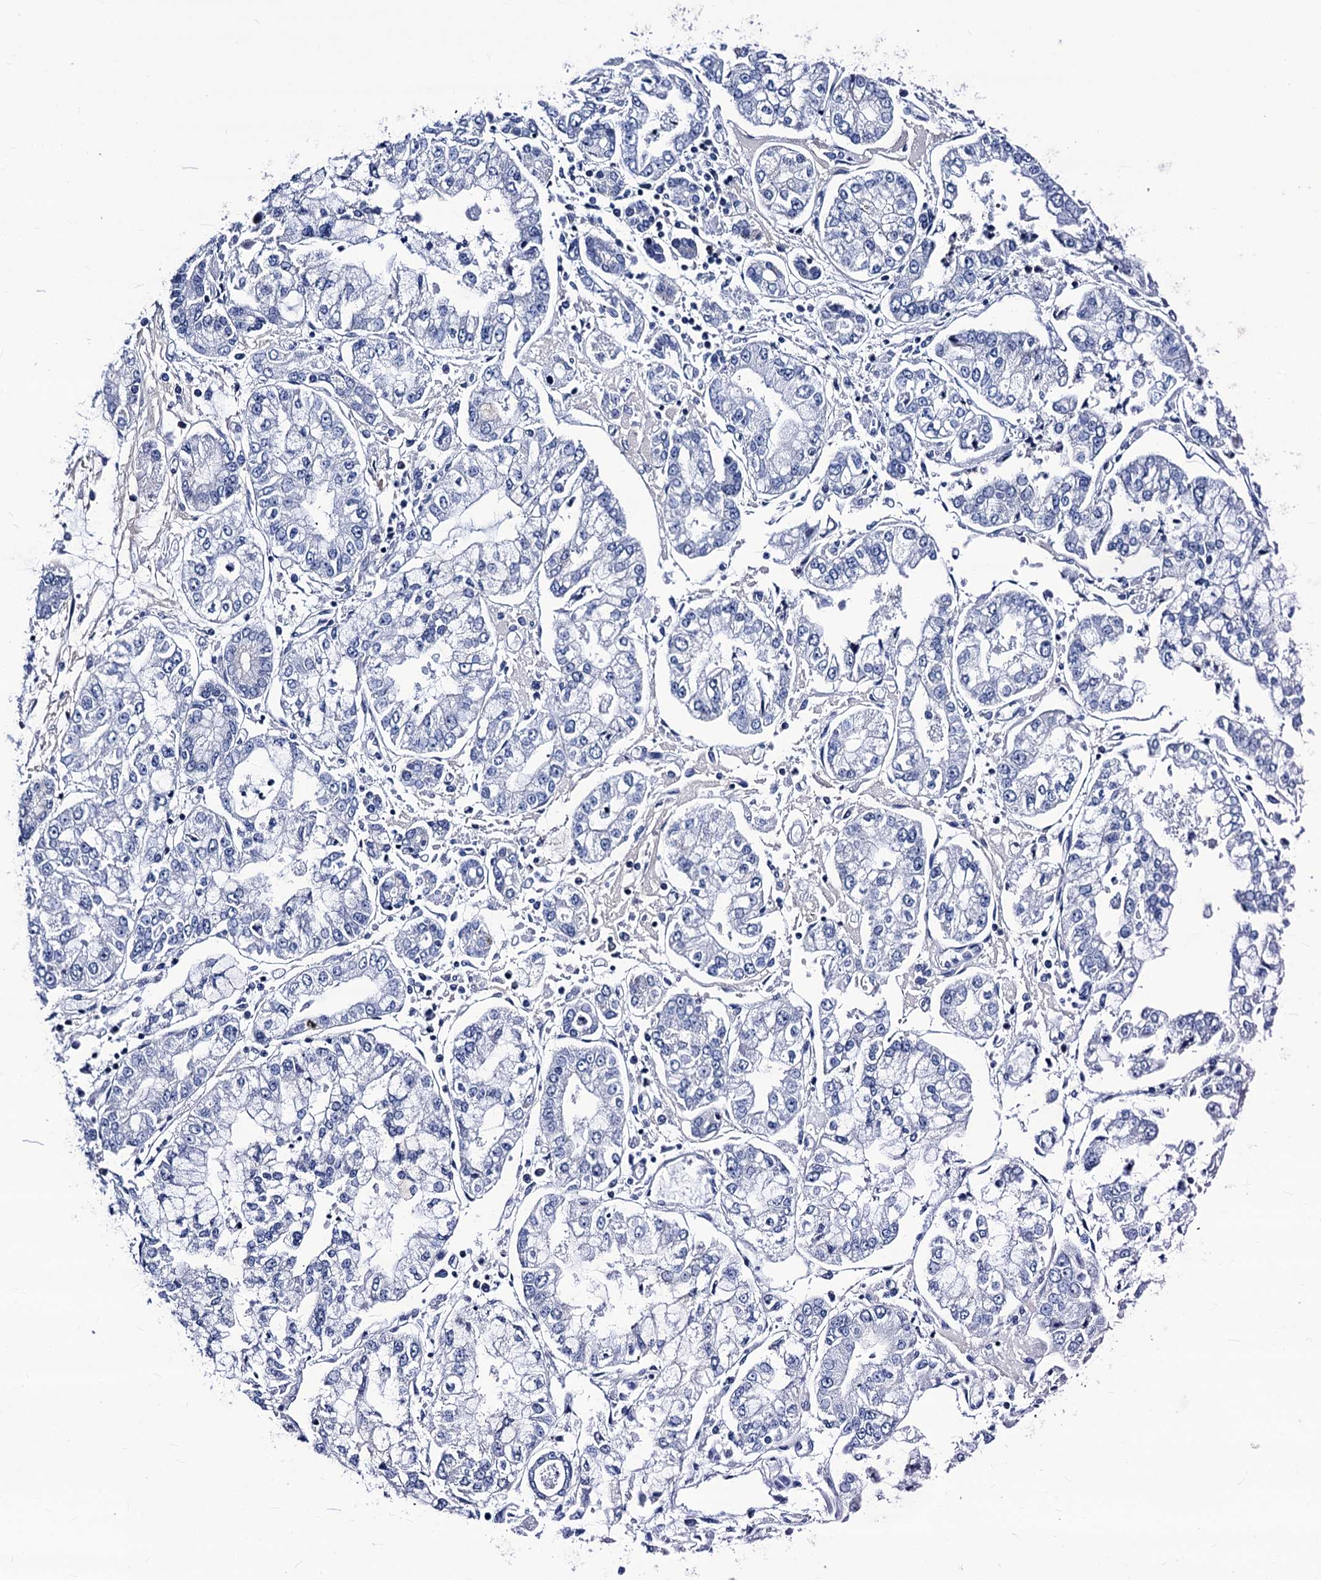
{"staining": {"intensity": "negative", "quantity": "none", "location": "none"}, "tissue": "stomach cancer", "cell_type": "Tumor cells", "image_type": "cancer", "snomed": [{"axis": "morphology", "description": "Adenocarcinoma, NOS"}, {"axis": "topography", "description": "Stomach"}], "caption": "This is an immunohistochemistry image of human stomach cancer. There is no staining in tumor cells.", "gene": "LRRC30", "patient": {"sex": "male", "age": 76}}